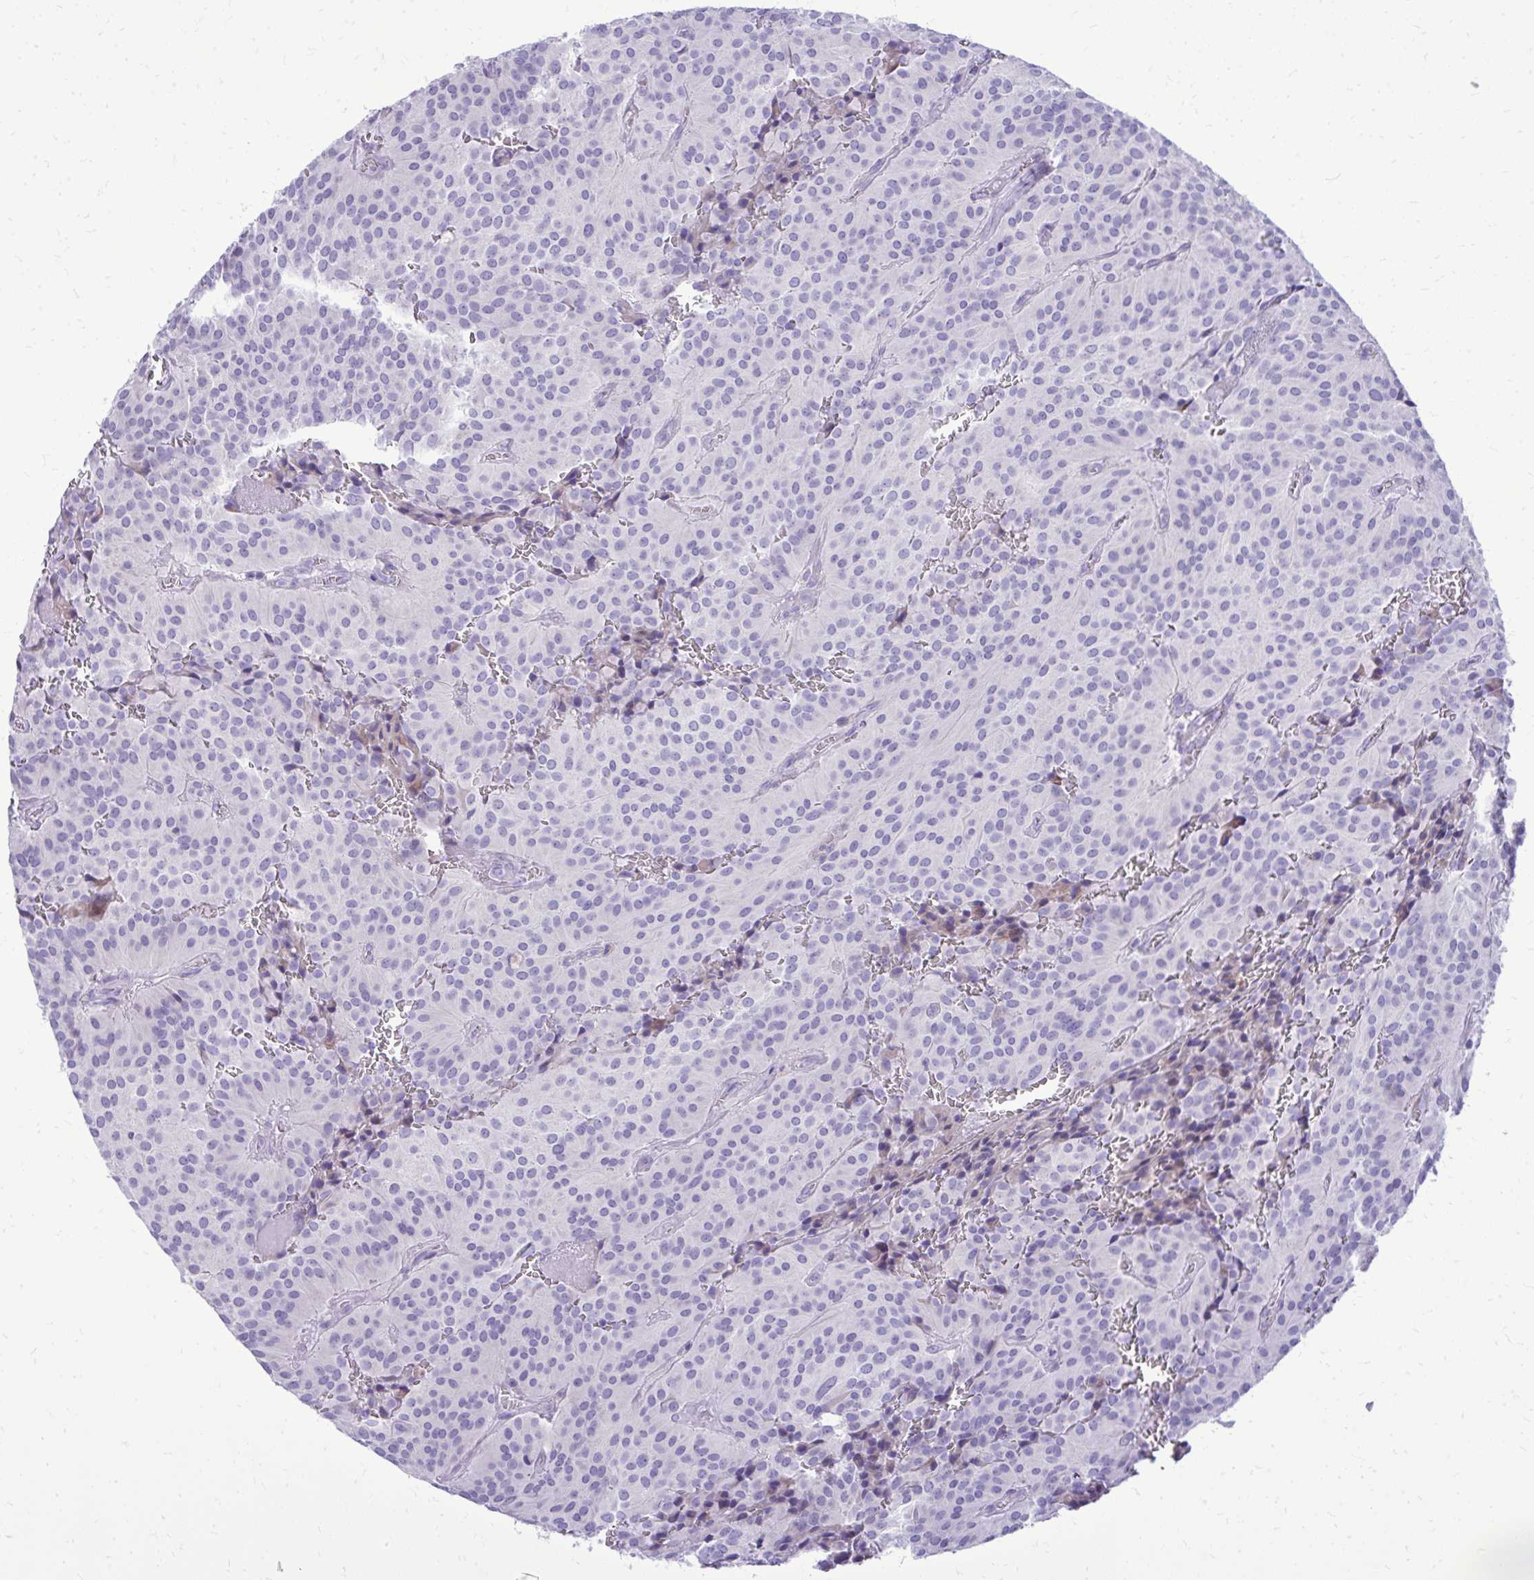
{"staining": {"intensity": "negative", "quantity": "none", "location": "none"}, "tissue": "glioma", "cell_type": "Tumor cells", "image_type": "cancer", "snomed": [{"axis": "morphology", "description": "Glioma, malignant, Low grade"}, {"axis": "topography", "description": "Brain"}], "caption": "This is a histopathology image of immunohistochemistry (IHC) staining of glioma, which shows no staining in tumor cells.", "gene": "BCL6B", "patient": {"sex": "male", "age": 42}}